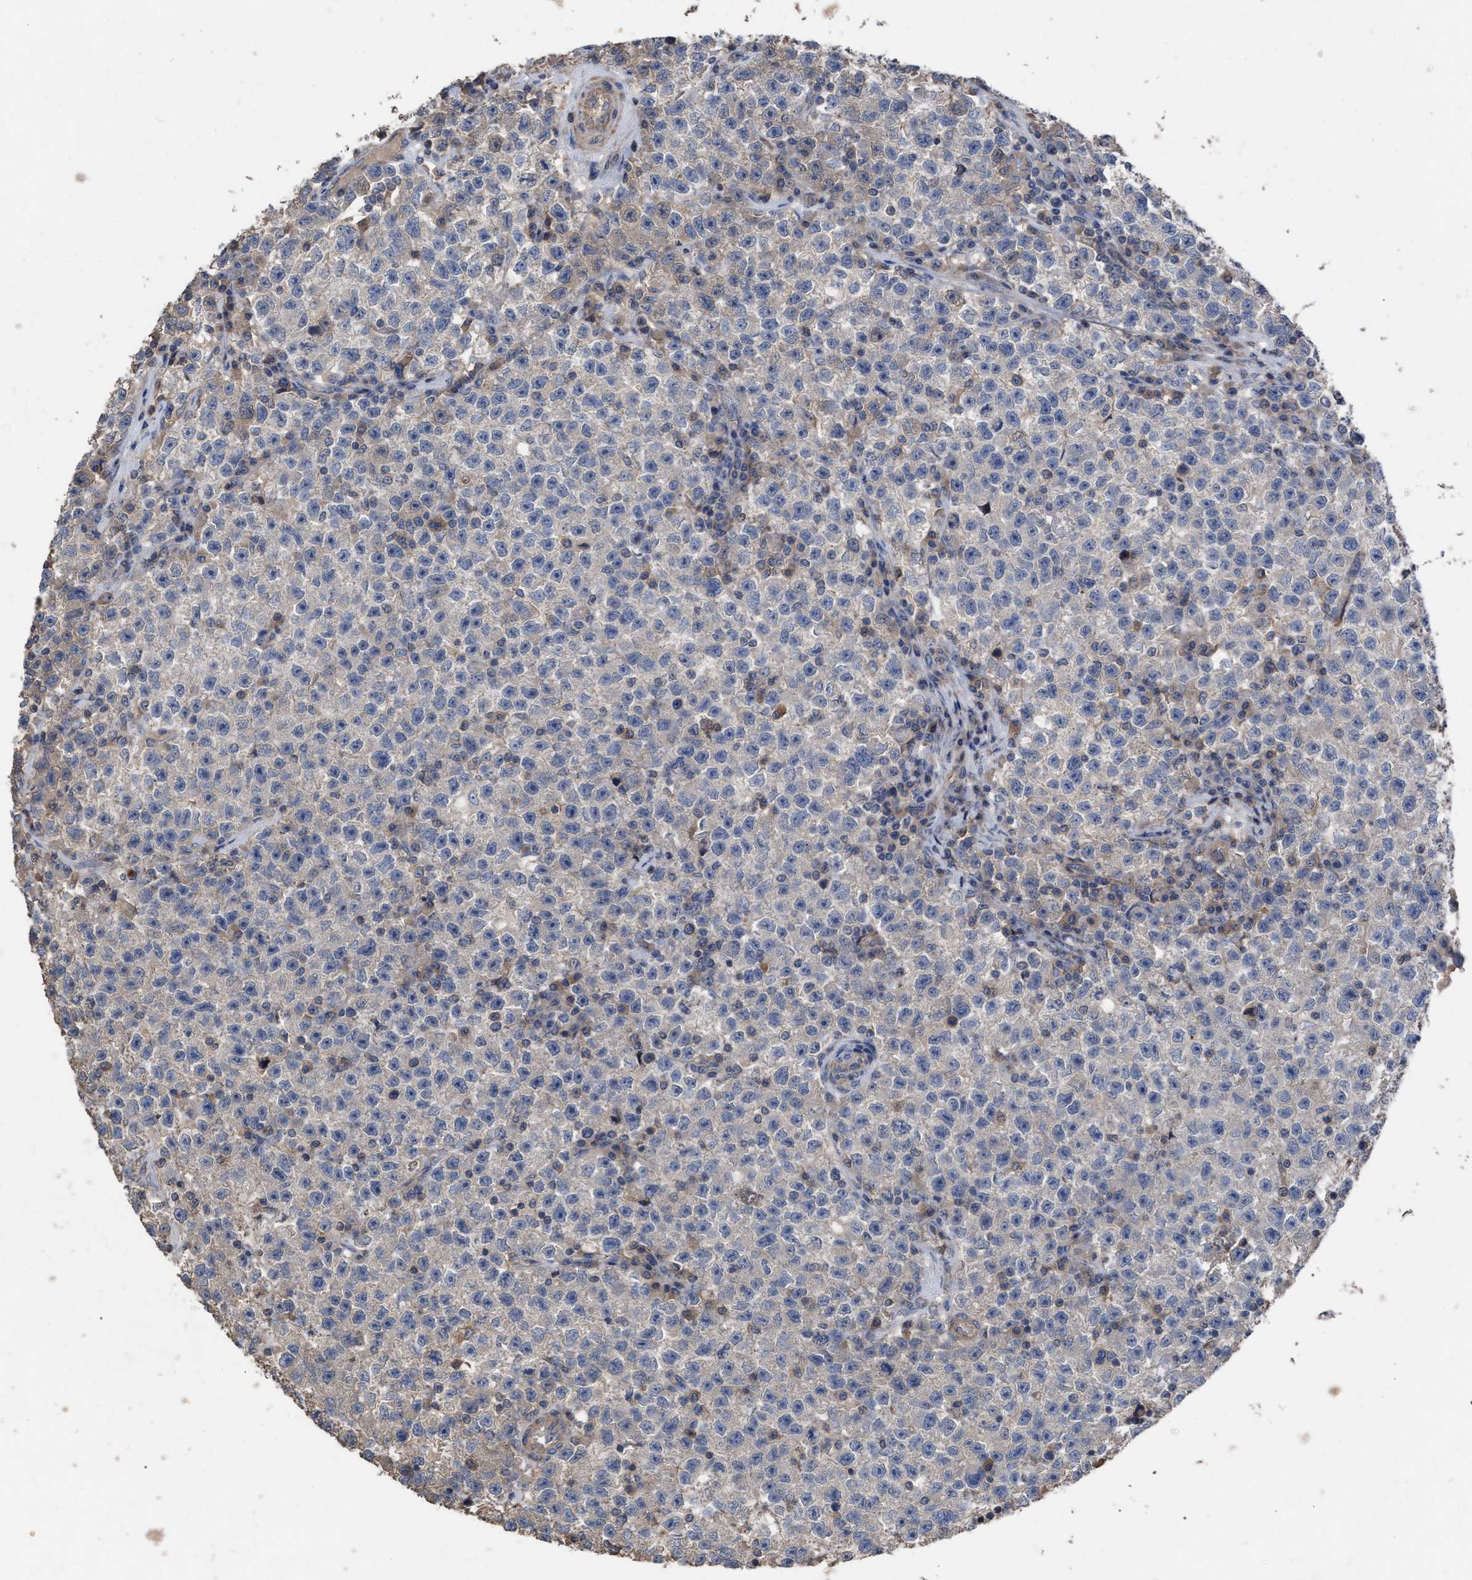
{"staining": {"intensity": "weak", "quantity": "<25%", "location": "cytoplasmic/membranous"}, "tissue": "testis cancer", "cell_type": "Tumor cells", "image_type": "cancer", "snomed": [{"axis": "morphology", "description": "Seminoma, NOS"}, {"axis": "topography", "description": "Testis"}], "caption": "Tumor cells are negative for protein expression in human testis cancer (seminoma). The staining is performed using DAB (3,3'-diaminobenzidine) brown chromogen with nuclei counter-stained in using hematoxylin.", "gene": "BTN2A1", "patient": {"sex": "male", "age": 22}}